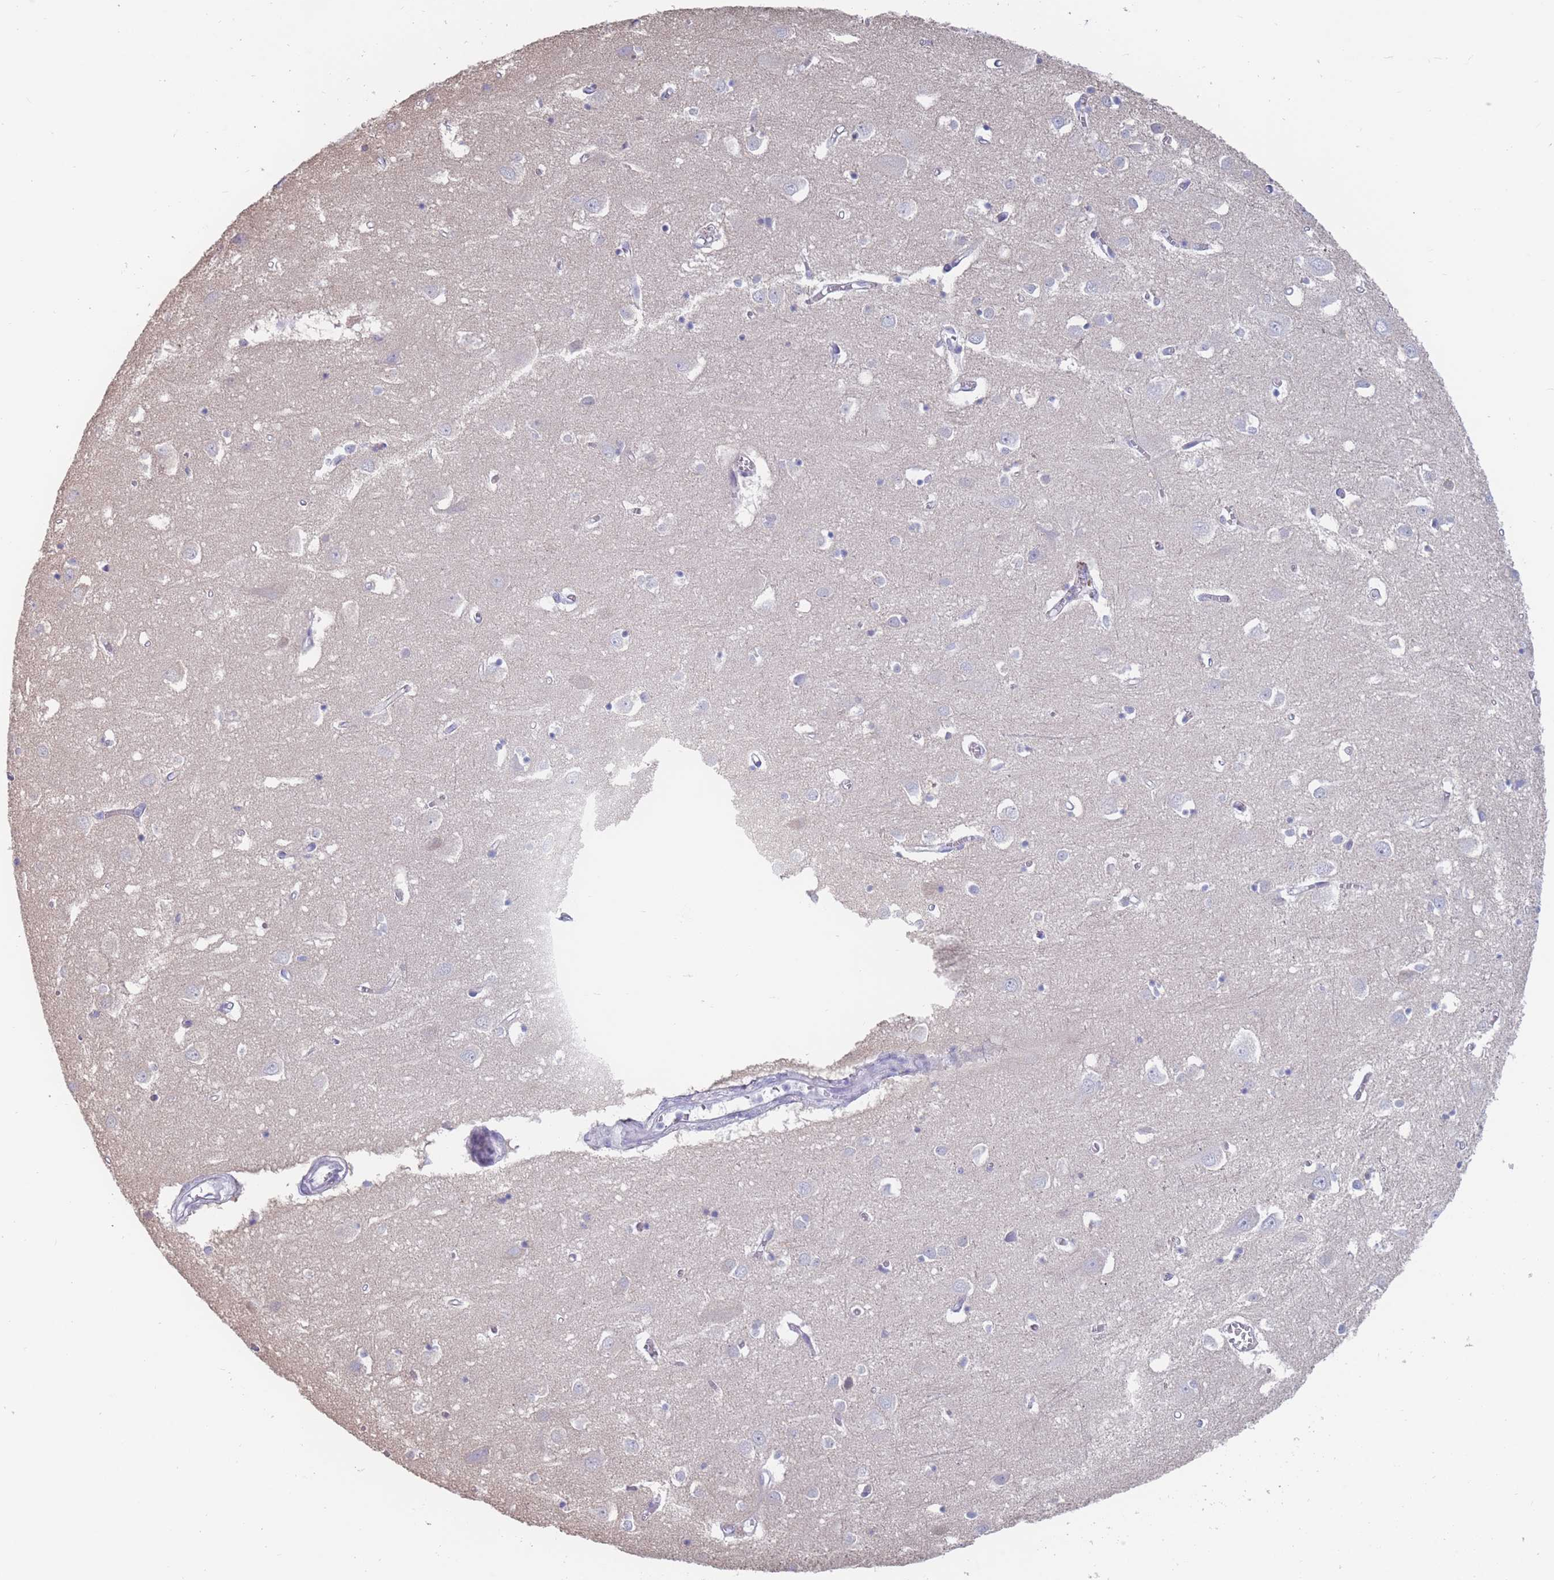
{"staining": {"intensity": "negative", "quantity": "none", "location": "none"}, "tissue": "cerebral cortex", "cell_type": "Endothelial cells", "image_type": "normal", "snomed": [{"axis": "morphology", "description": "Normal tissue, NOS"}, {"axis": "topography", "description": "Cerebral cortex"}], "caption": "Immunohistochemistry (IHC) micrograph of normal human cerebral cortex stained for a protein (brown), which exhibits no positivity in endothelial cells.", "gene": "CYP51A1", "patient": {"sex": "male", "age": 70}}